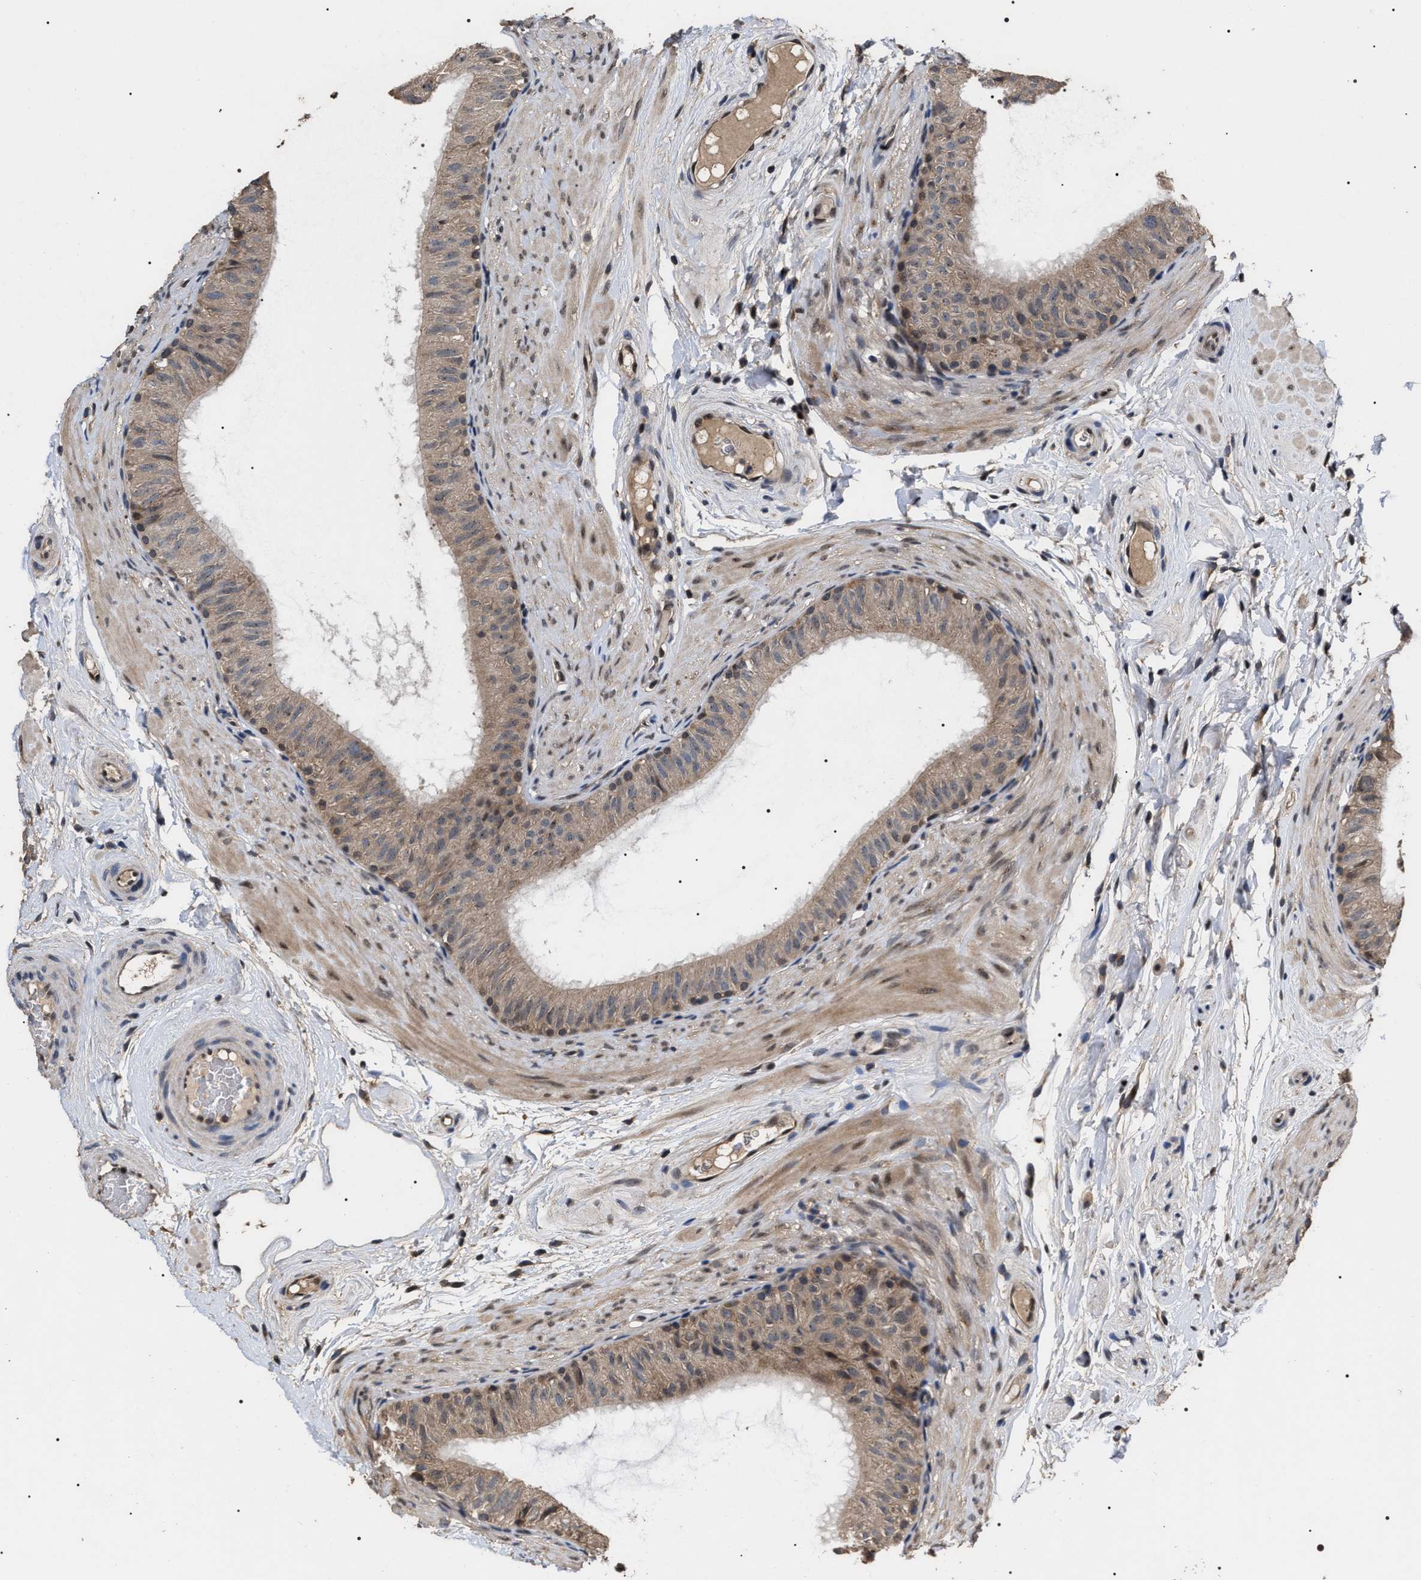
{"staining": {"intensity": "weak", "quantity": ">75%", "location": "cytoplasmic/membranous"}, "tissue": "epididymis", "cell_type": "Glandular cells", "image_type": "normal", "snomed": [{"axis": "morphology", "description": "Normal tissue, NOS"}, {"axis": "topography", "description": "Epididymis"}], "caption": "Brown immunohistochemical staining in unremarkable human epididymis demonstrates weak cytoplasmic/membranous staining in approximately >75% of glandular cells. (IHC, brightfield microscopy, high magnification).", "gene": "UPF3A", "patient": {"sex": "male", "age": 34}}